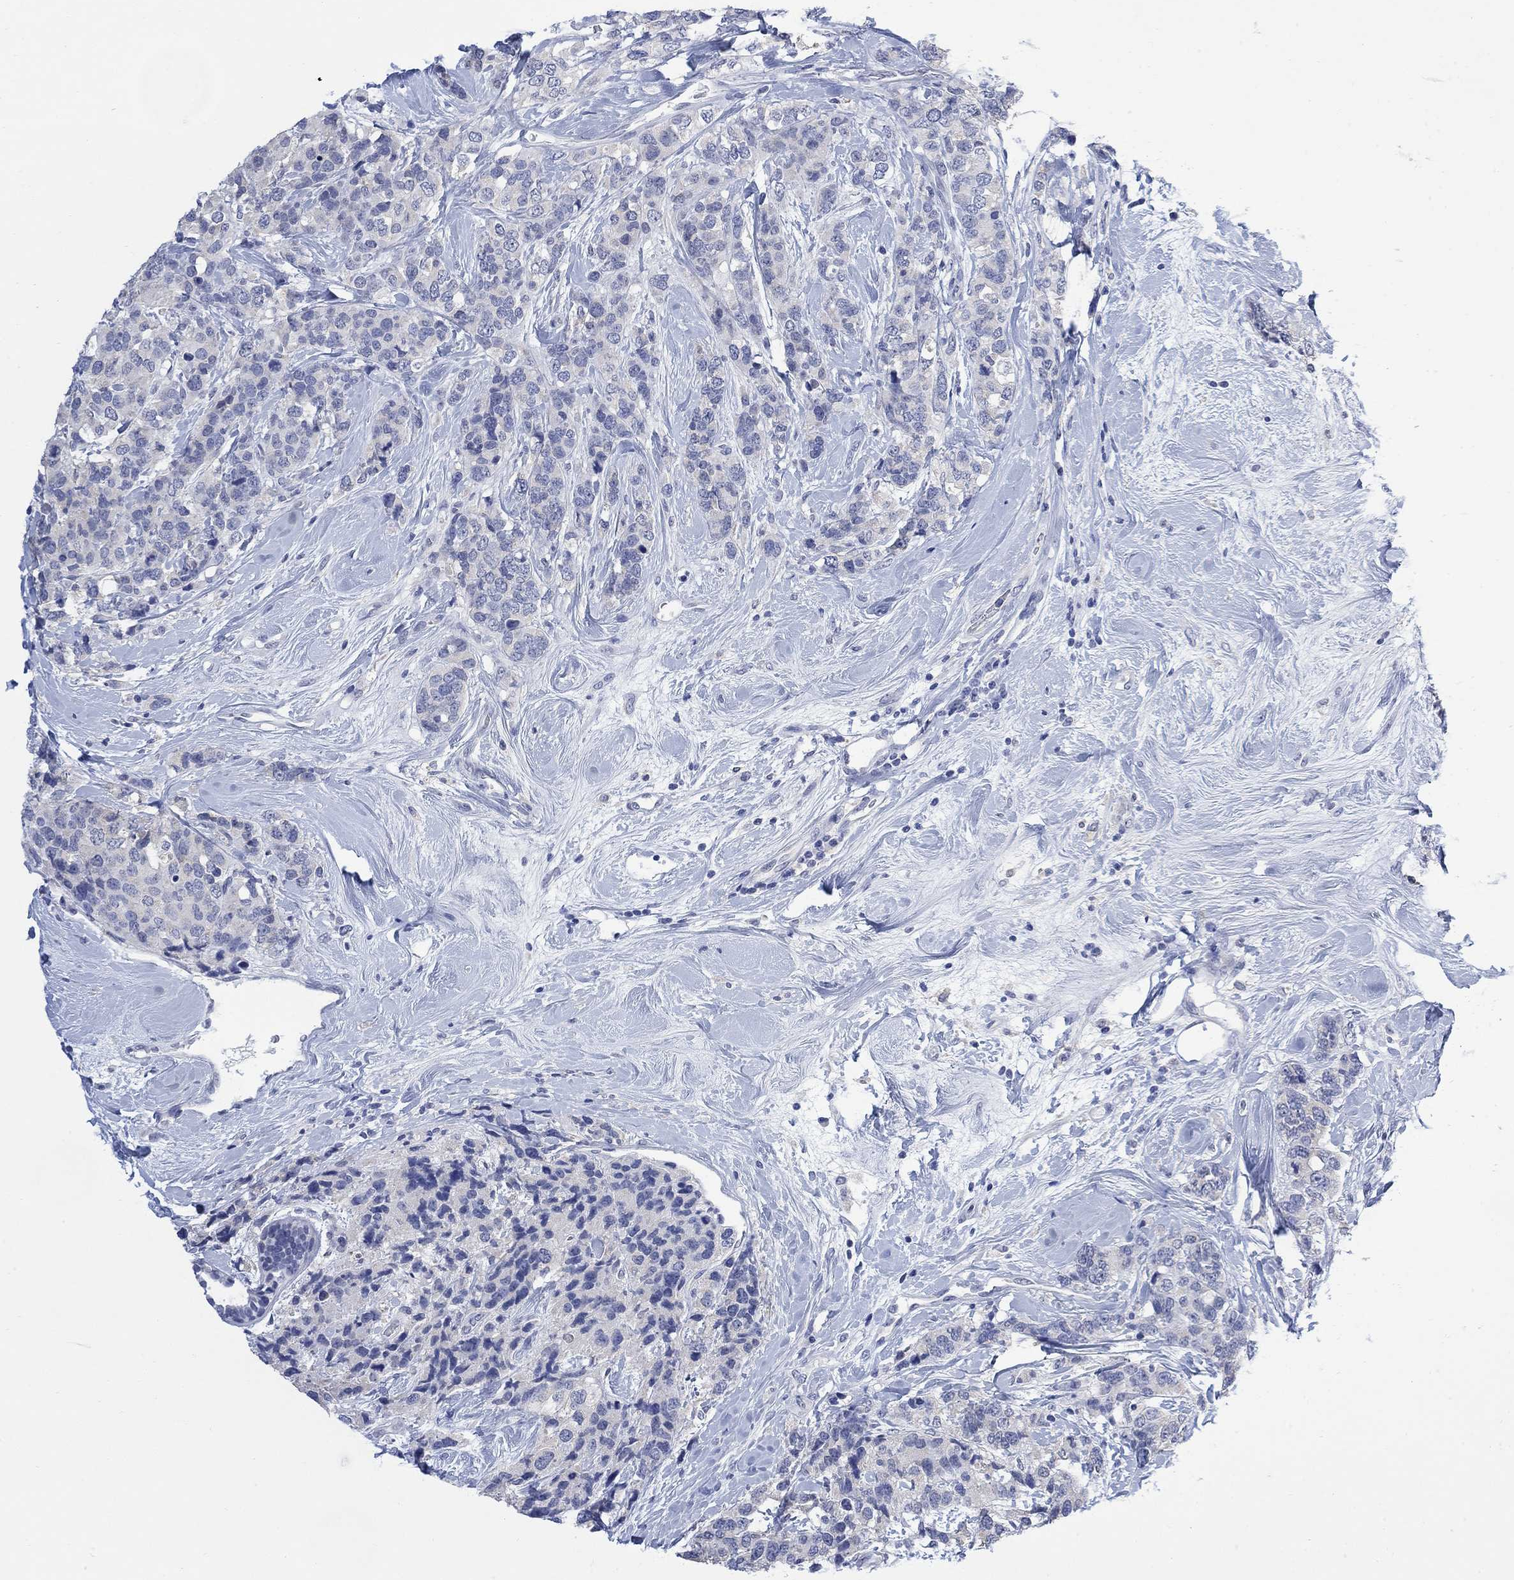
{"staining": {"intensity": "negative", "quantity": "none", "location": "none"}, "tissue": "breast cancer", "cell_type": "Tumor cells", "image_type": "cancer", "snomed": [{"axis": "morphology", "description": "Lobular carcinoma"}, {"axis": "topography", "description": "Breast"}], "caption": "Histopathology image shows no significant protein staining in tumor cells of lobular carcinoma (breast).", "gene": "FBP2", "patient": {"sex": "female", "age": 59}}